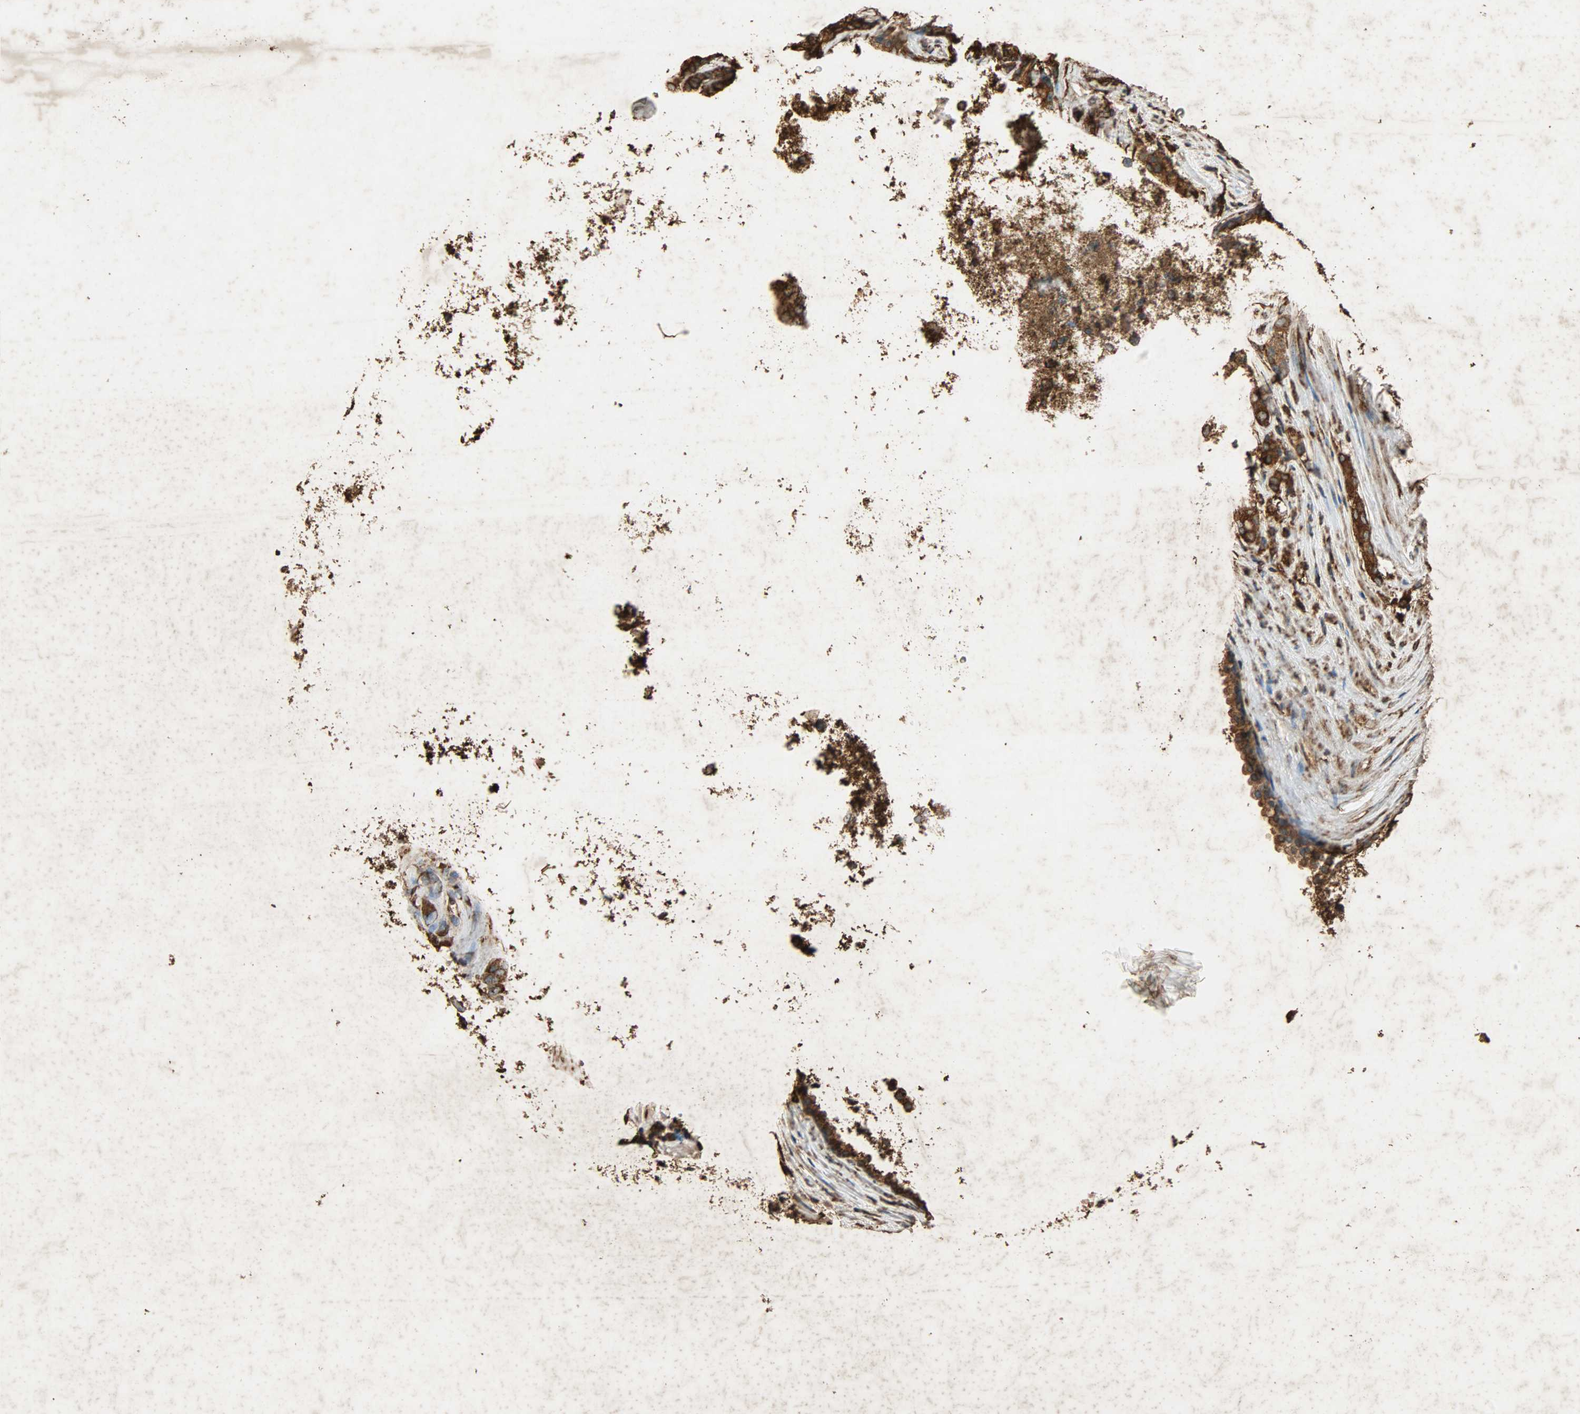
{"staining": {"intensity": "strong", "quantity": ">75%", "location": "cytoplasmic/membranous,nuclear"}, "tissue": "prostate cancer", "cell_type": "Tumor cells", "image_type": "cancer", "snomed": [{"axis": "morphology", "description": "Adenocarcinoma, Low grade"}, {"axis": "topography", "description": "Prostate"}], "caption": "Protein expression analysis of human prostate cancer reveals strong cytoplasmic/membranous and nuclear positivity in about >75% of tumor cells.", "gene": "HSP90B1", "patient": {"sex": "male", "age": 71}}